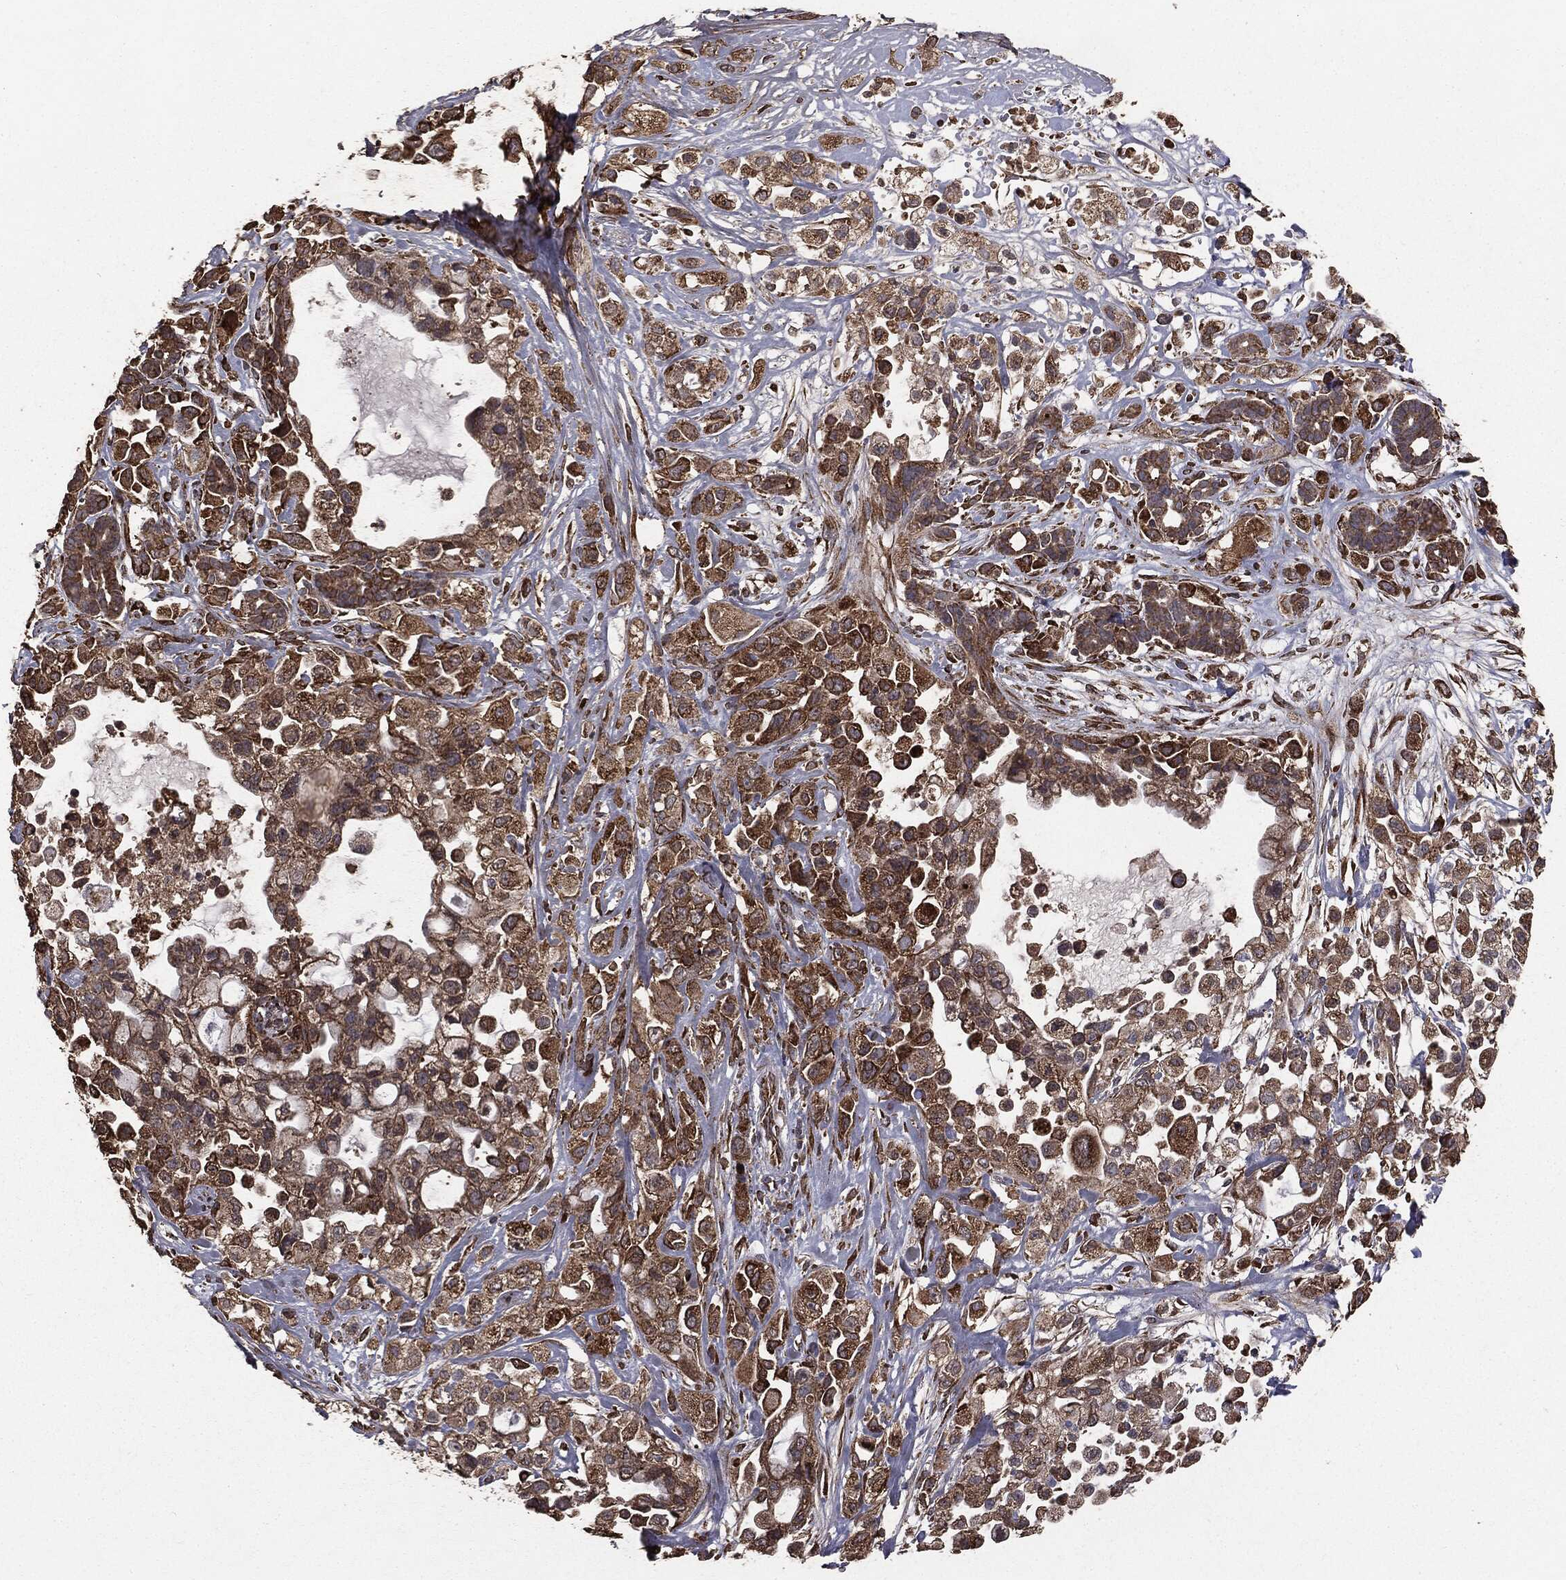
{"staining": {"intensity": "moderate", "quantity": ">75%", "location": "cytoplasmic/membranous"}, "tissue": "pancreatic cancer", "cell_type": "Tumor cells", "image_type": "cancer", "snomed": [{"axis": "morphology", "description": "Adenocarcinoma, NOS"}, {"axis": "topography", "description": "Pancreas"}], "caption": "Brown immunohistochemical staining in pancreatic adenocarcinoma displays moderate cytoplasmic/membranous expression in about >75% of tumor cells.", "gene": "MTOR", "patient": {"sex": "male", "age": 44}}